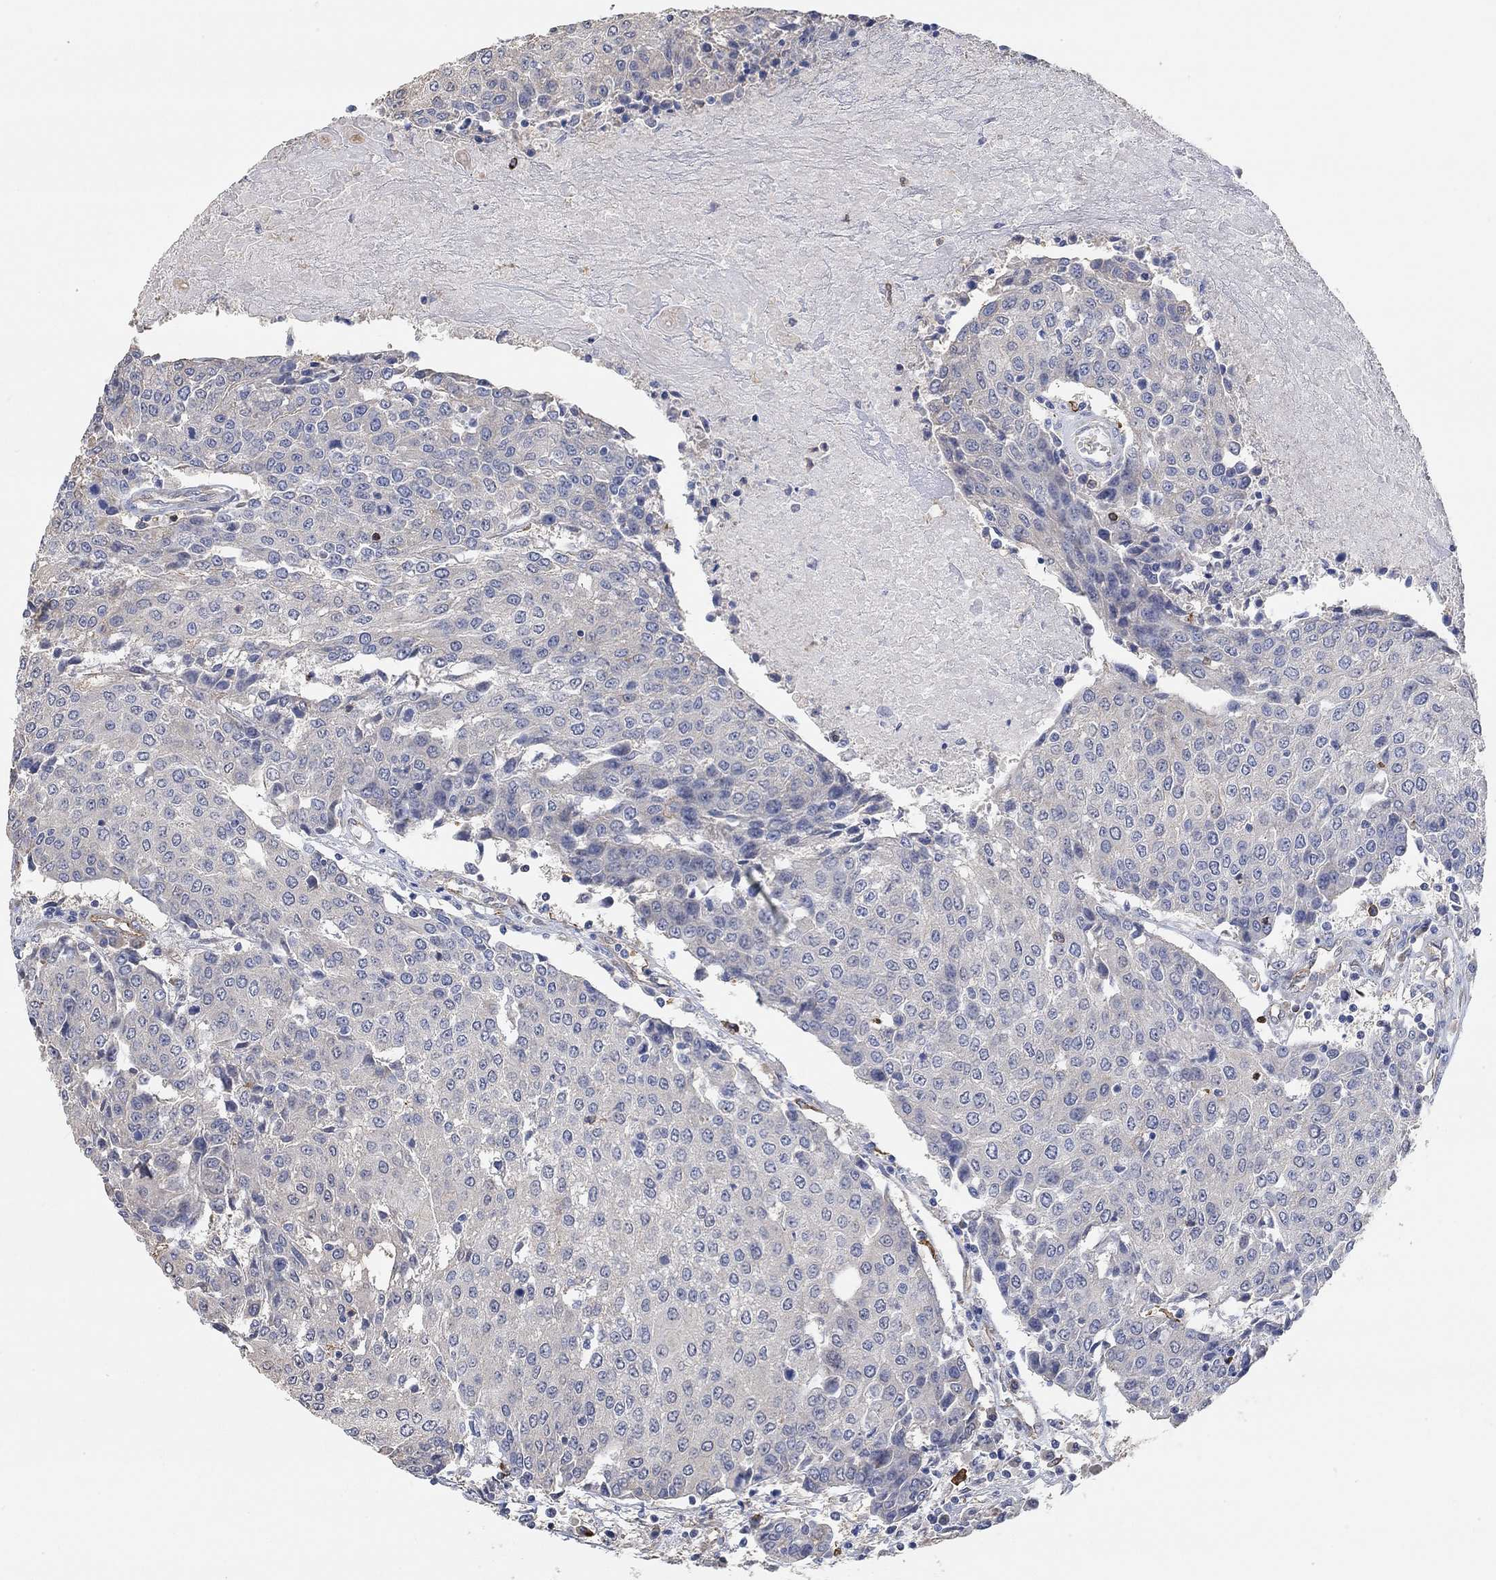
{"staining": {"intensity": "weak", "quantity": "<25%", "location": "cytoplasmic/membranous"}, "tissue": "urothelial cancer", "cell_type": "Tumor cells", "image_type": "cancer", "snomed": [{"axis": "morphology", "description": "Urothelial carcinoma, High grade"}, {"axis": "topography", "description": "Urinary bladder"}], "caption": "Protein analysis of high-grade urothelial carcinoma reveals no significant positivity in tumor cells.", "gene": "SYT16", "patient": {"sex": "female", "age": 85}}